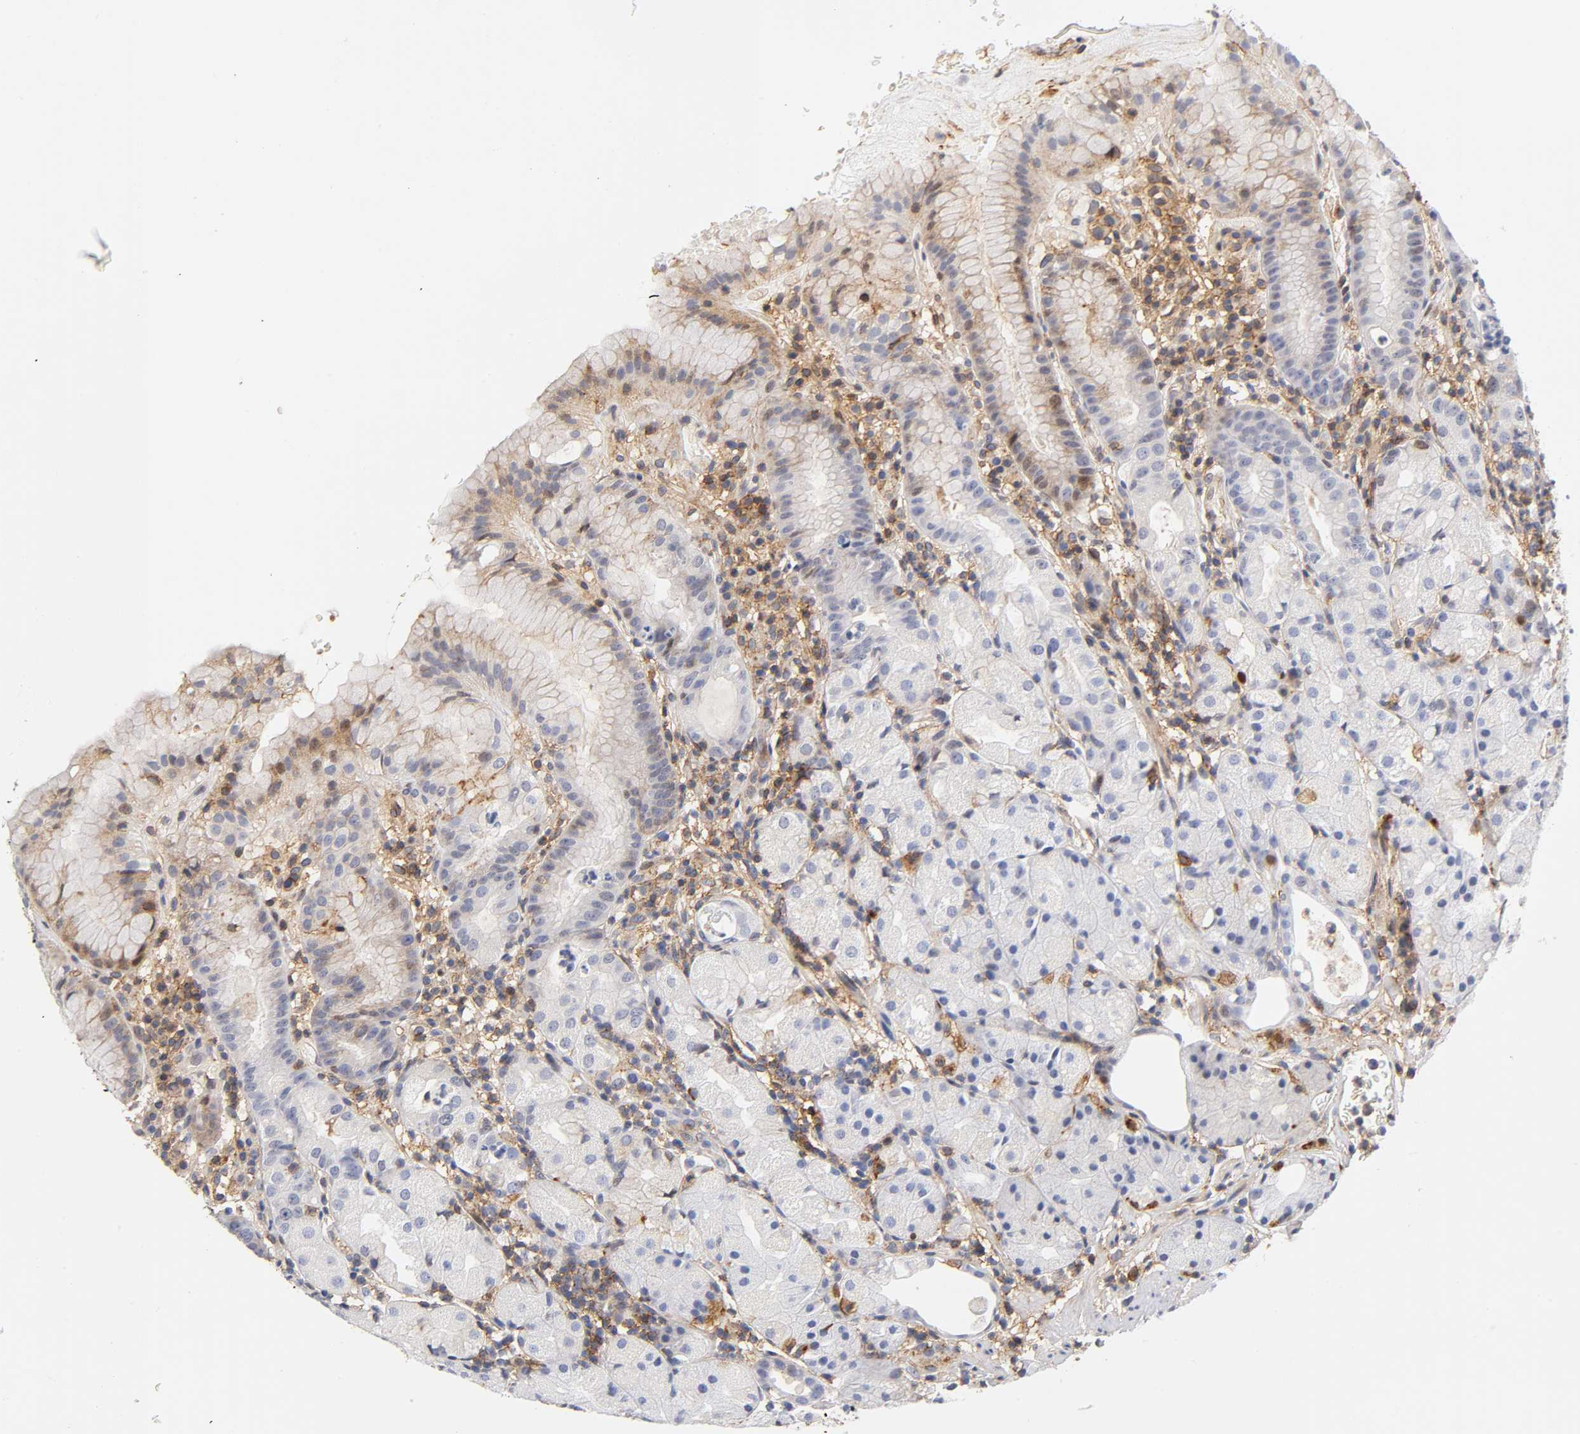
{"staining": {"intensity": "weak", "quantity": "<25%", "location": "cytoplasmic/membranous"}, "tissue": "stomach", "cell_type": "Glandular cells", "image_type": "normal", "snomed": [{"axis": "morphology", "description": "Normal tissue, NOS"}, {"axis": "topography", "description": "Stomach"}, {"axis": "topography", "description": "Stomach, lower"}], "caption": "An immunohistochemistry histopathology image of benign stomach is shown. There is no staining in glandular cells of stomach. The staining is performed using DAB brown chromogen with nuclei counter-stained in using hematoxylin.", "gene": "ANXA7", "patient": {"sex": "female", "age": 75}}